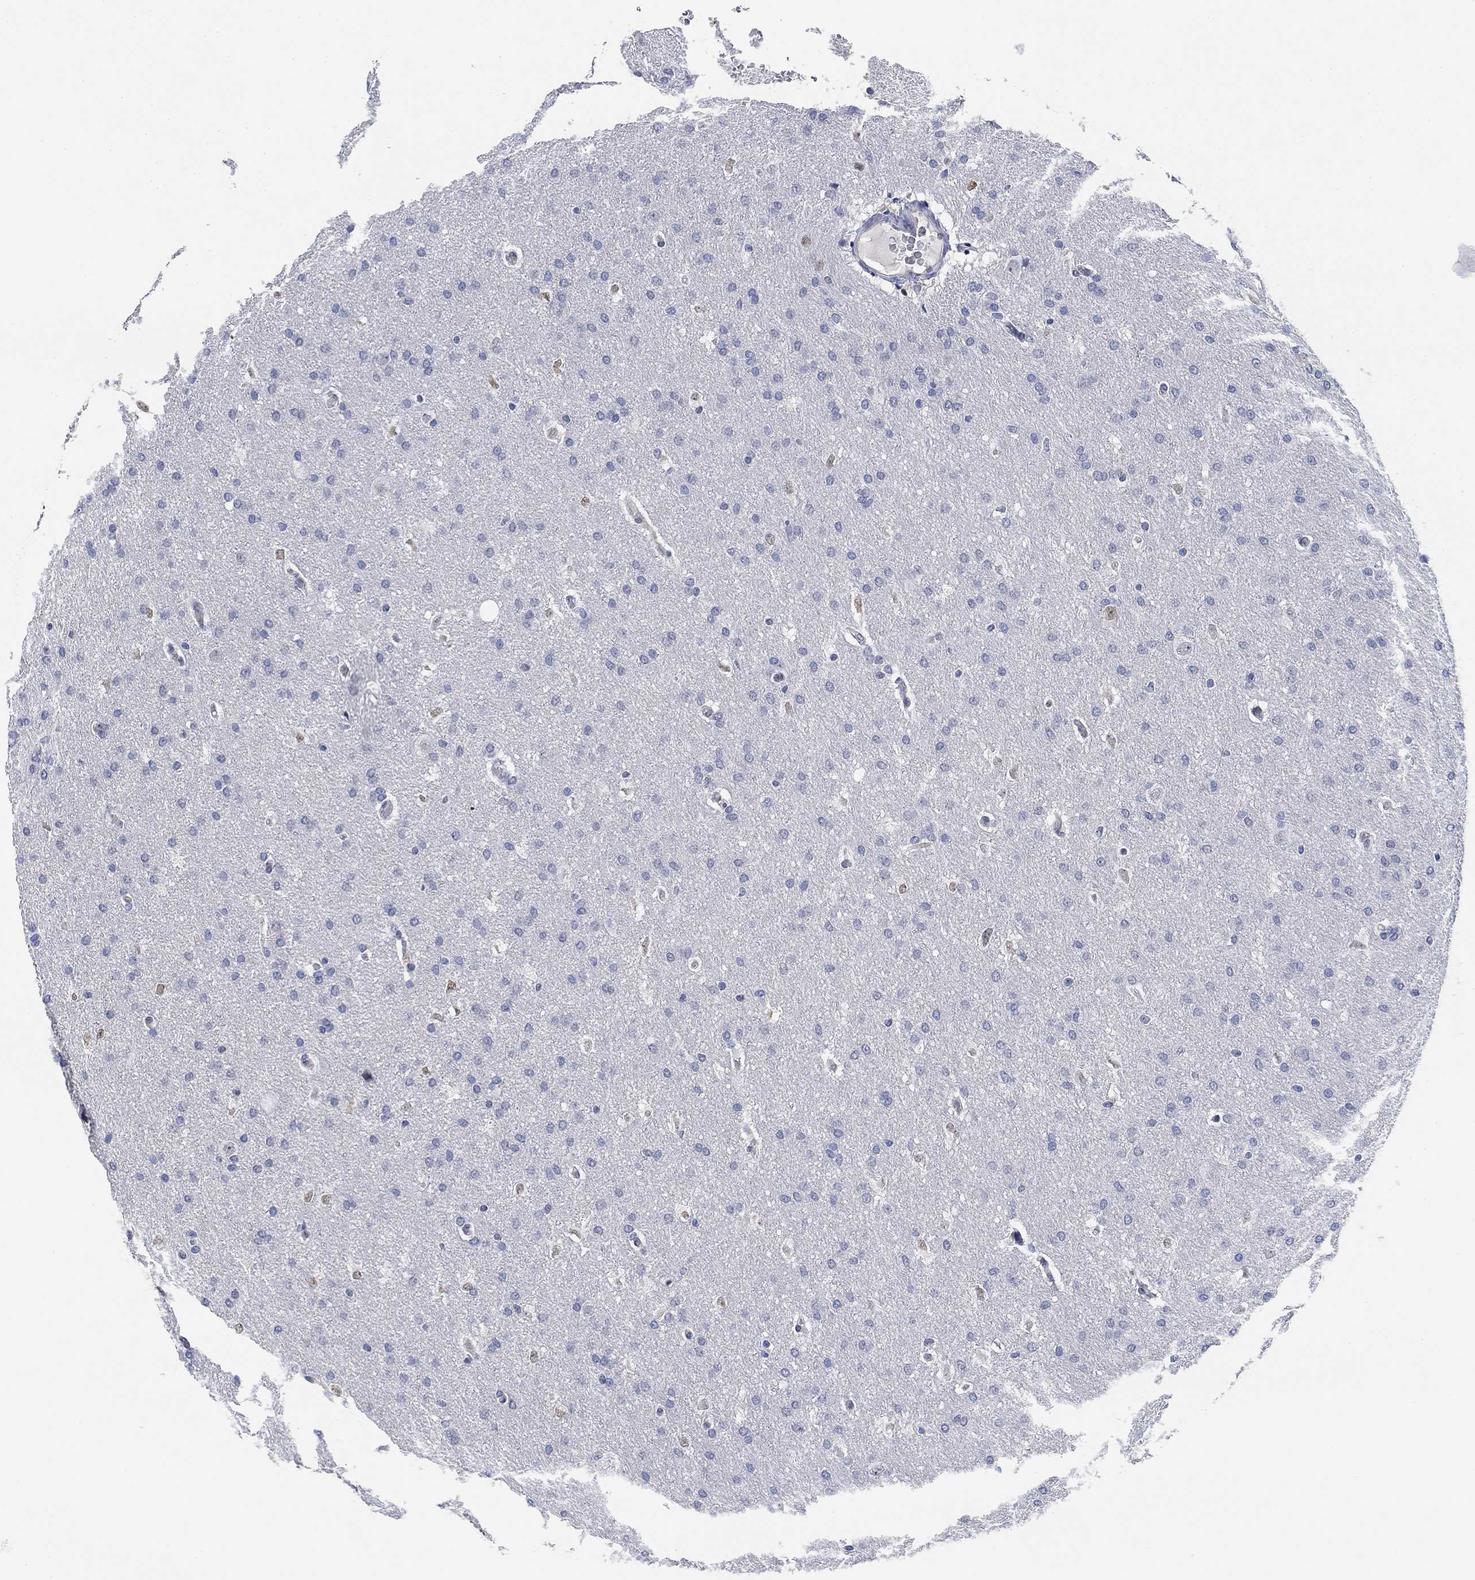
{"staining": {"intensity": "negative", "quantity": "none", "location": "none"}, "tissue": "glioma", "cell_type": "Tumor cells", "image_type": "cancer", "snomed": [{"axis": "morphology", "description": "Glioma, malignant, Low grade"}, {"axis": "topography", "description": "Brain"}], "caption": "DAB (3,3'-diaminobenzidine) immunohistochemical staining of human glioma displays no significant expression in tumor cells. (IHC, brightfield microscopy, high magnification).", "gene": "PAX6", "patient": {"sex": "female", "age": 37}}